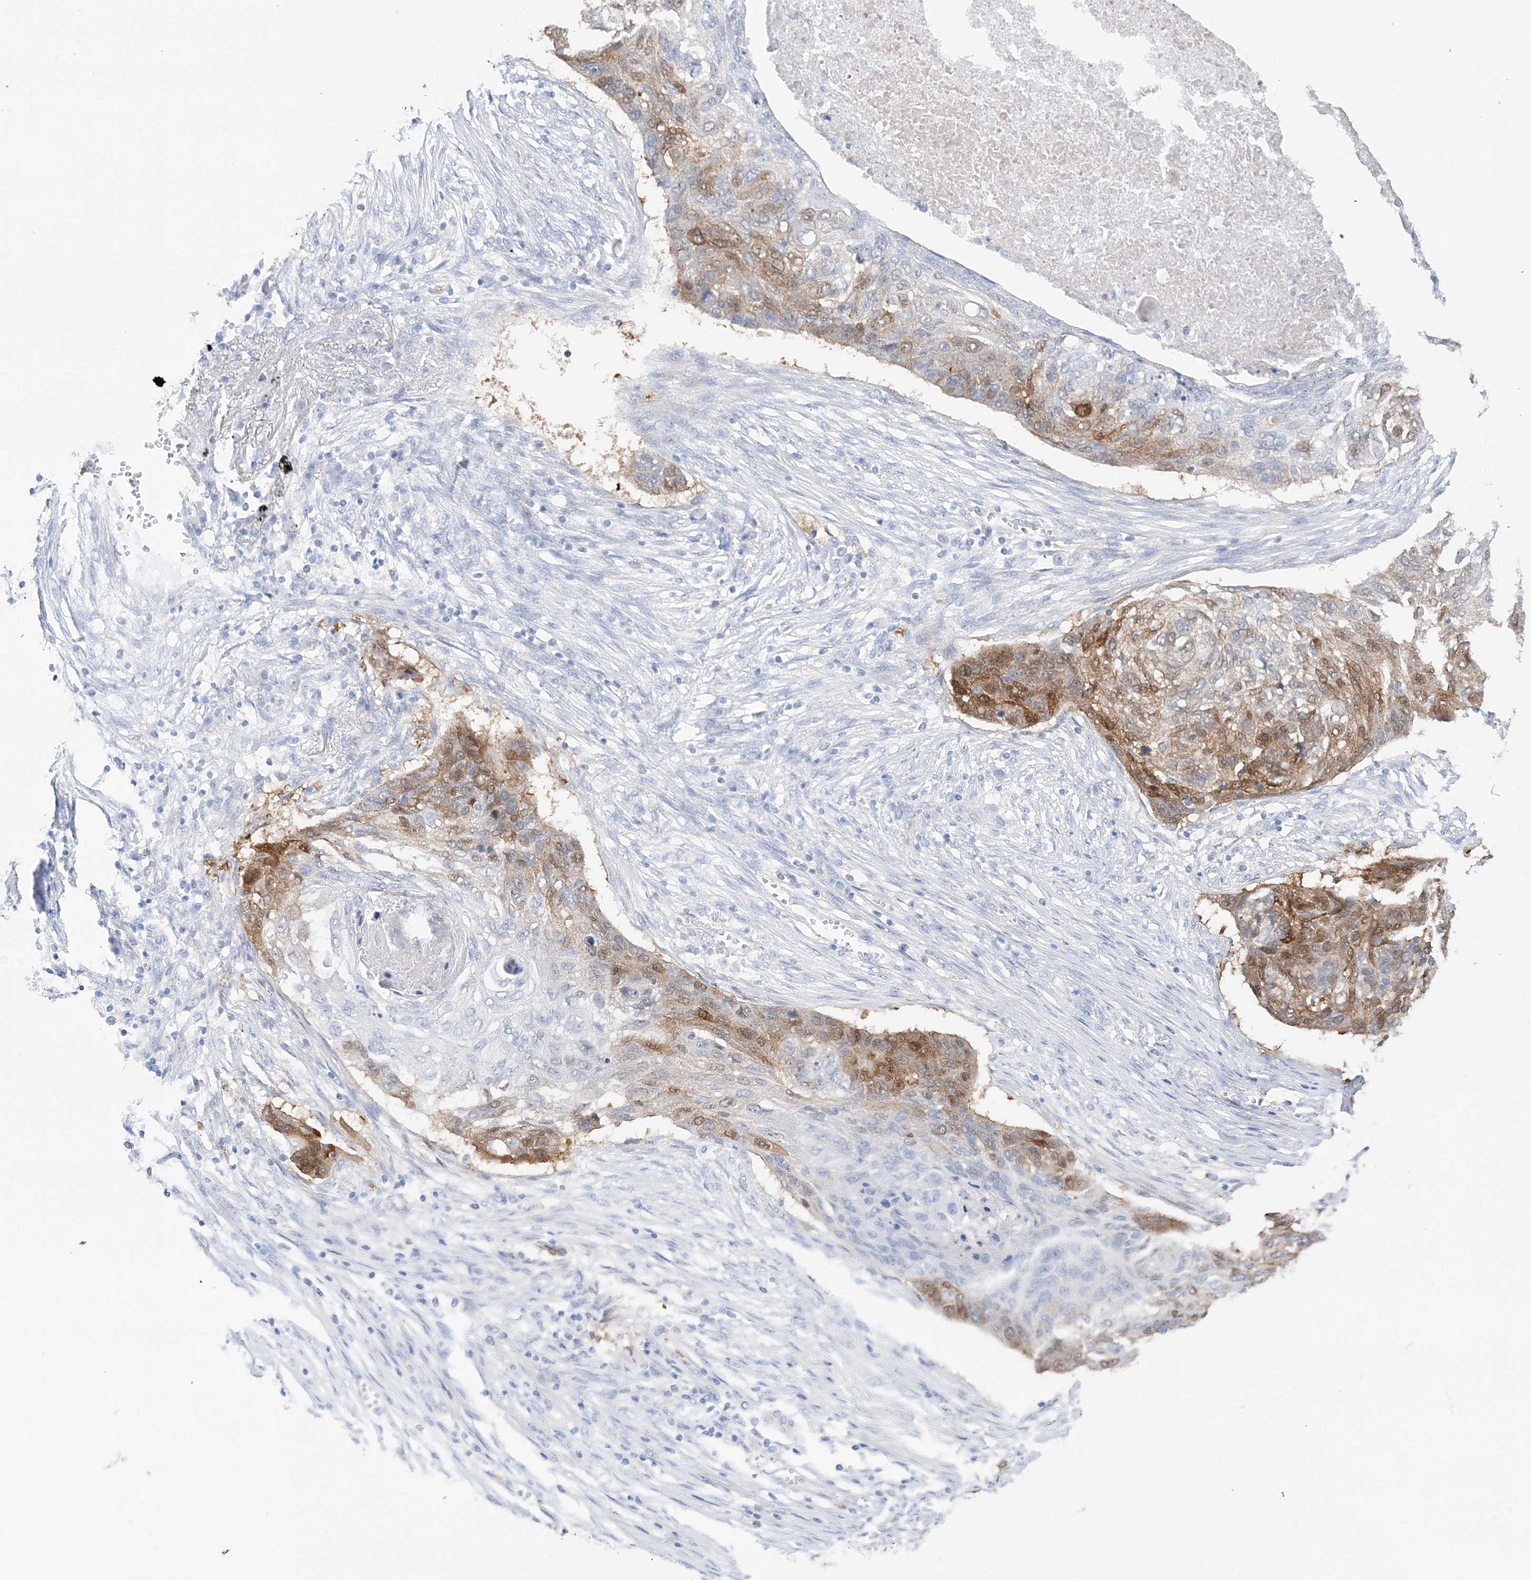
{"staining": {"intensity": "moderate", "quantity": "25%-75%", "location": "cytoplasmic/membranous,nuclear"}, "tissue": "lung cancer", "cell_type": "Tumor cells", "image_type": "cancer", "snomed": [{"axis": "morphology", "description": "Squamous cell carcinoma, NOS"}, {"axis": "topography", "description": "Lung"}], "caption": "Moderate cytoplasmic/membranous and nuclear protein expression is seen in approximately 25%-75% of tumor cells in lung squamous cell carcinoma. The staining was performed using DAB (3,3'-diaminobenzidine), with brown indicating positive protein expression. Nuclei are stained blue with hematoxylin.", "gene": "HMGCS1", "patient": {"sex": "female", "age": 63}}